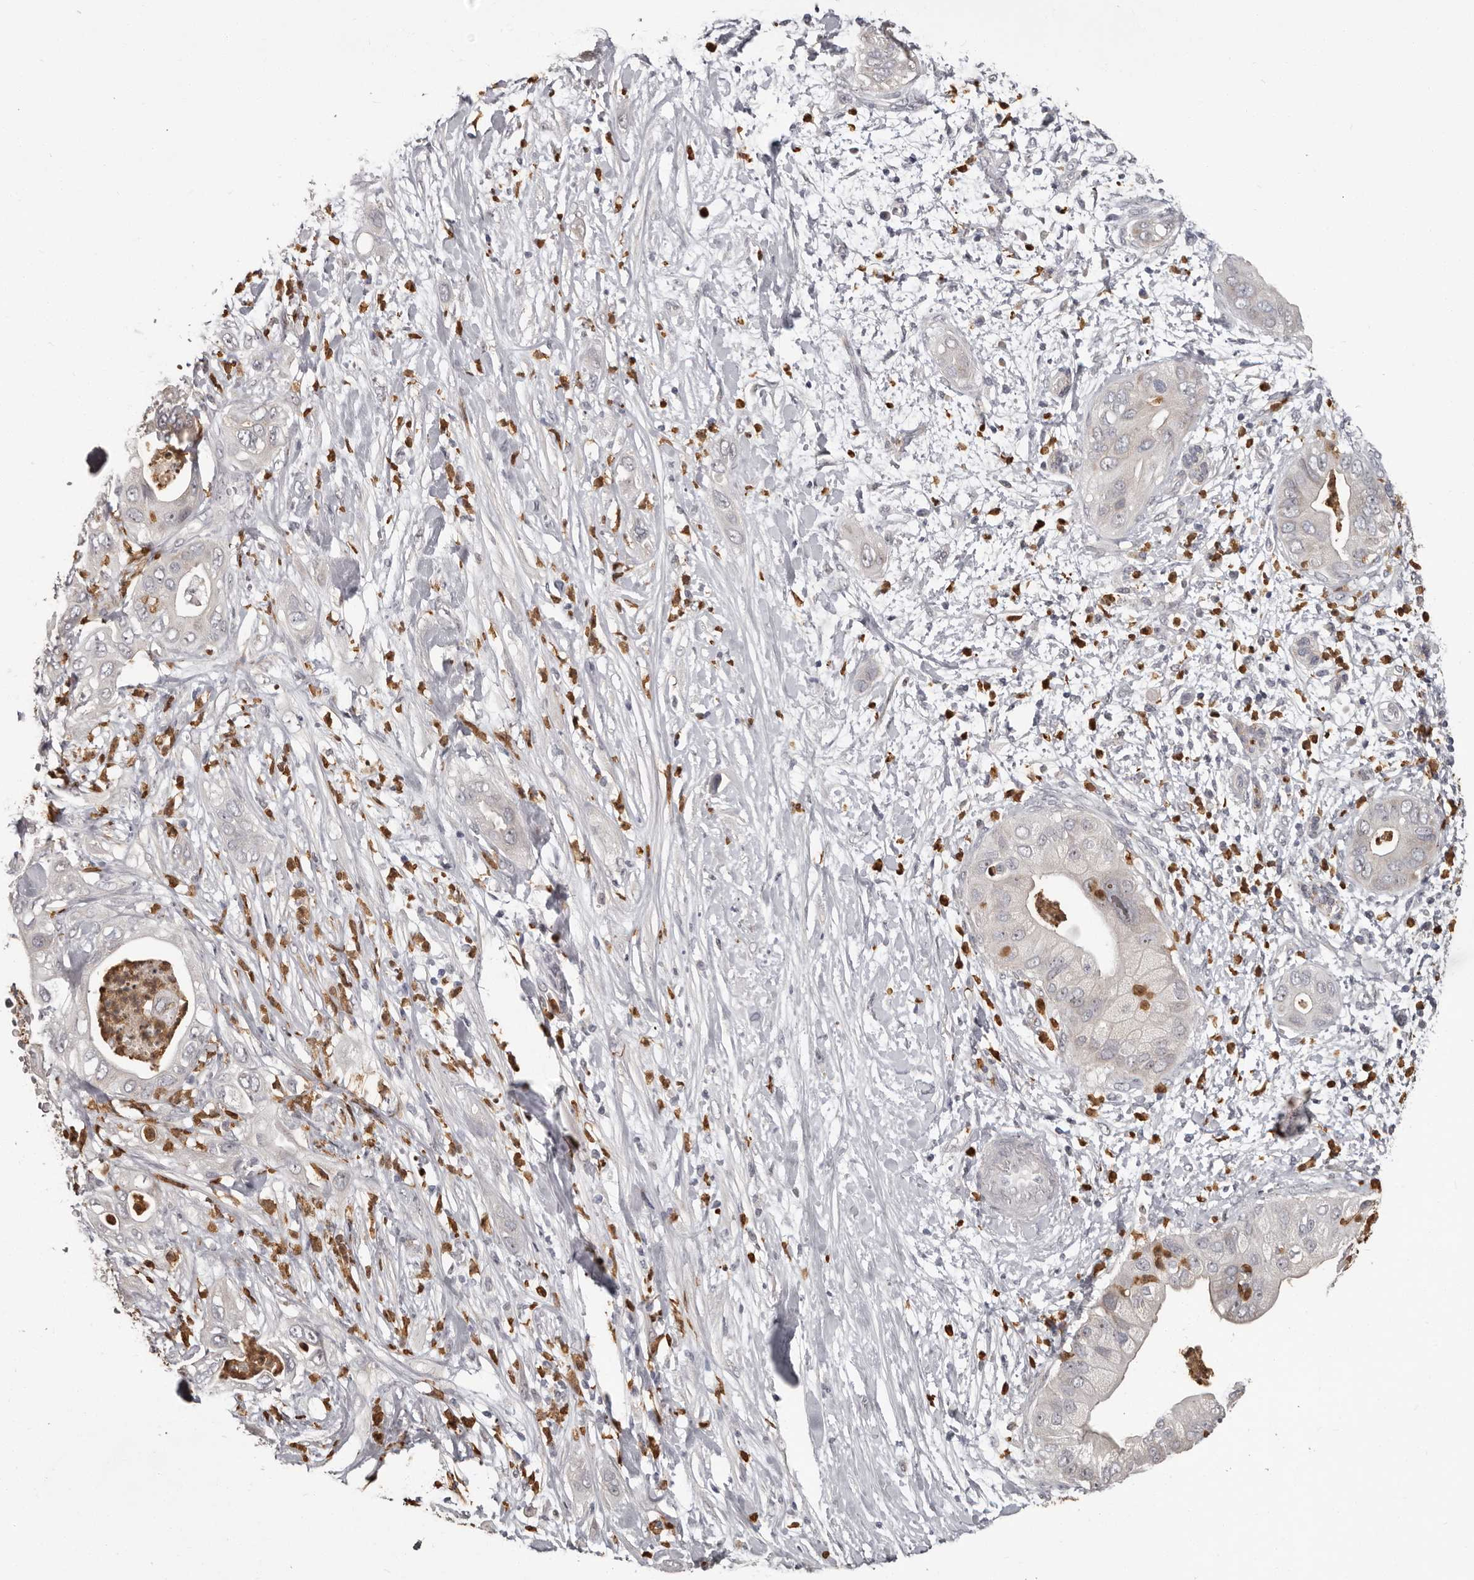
{"staining": {"intensity": "negative", "quantity": "none", "location": "none"}, "tissue": "pancreatic cancer", "cell_type": "Tumor cells", "image_type": "cancer", "snomed": [{"axis": "morphology", "description": "Adenocarcinoma, NOS"}, {"axis": "topography", "description": "Pancreas"}], "caption": "The immunohistochemistry image has no significant expression in tumor cells of pancreatic adenocarcinoma tissue.", "gene": "GPR157", "patient": {"sex": "female", "age": 78}}